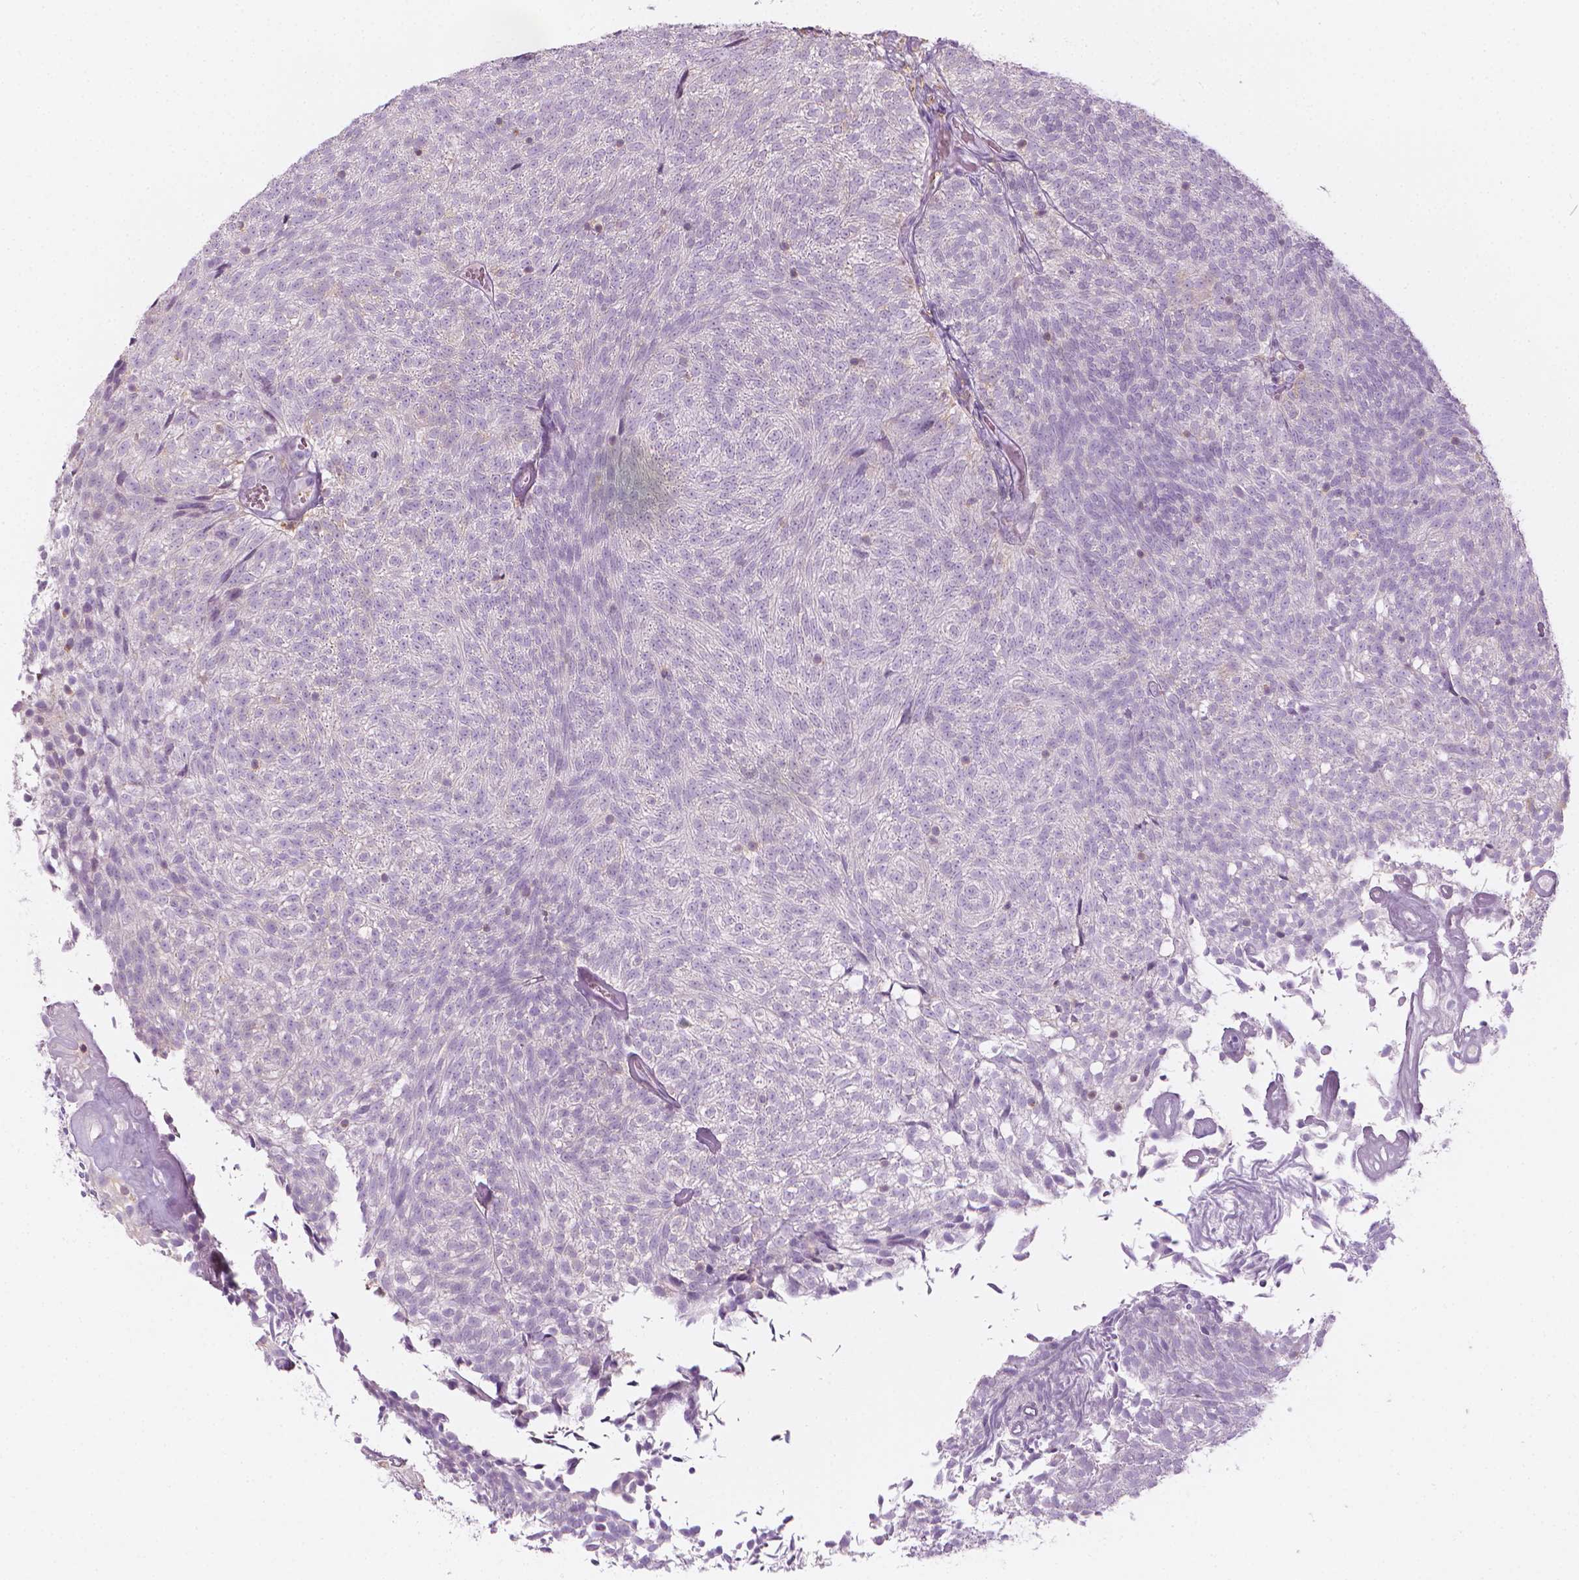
{"staining": {"intensity": "negative", "quantity": "none", "location": "none"}, "tissue": "urothelial cancer", "cell_type": "Tumor cells", "image_type": "cancer", "snomed": [{"axis": "morphology", "description": "Urothelial carcinoma, Low grade"}, {"axis": "topography", "description": "Urinary bladder"}], "caption": "This is a micrograph of IHC staining of urothelial carcinoma (low-grade), which shows no positivity in tumor cells.", "gene": "SHMT1", "patient": {"sex": "male", "age": 77}}